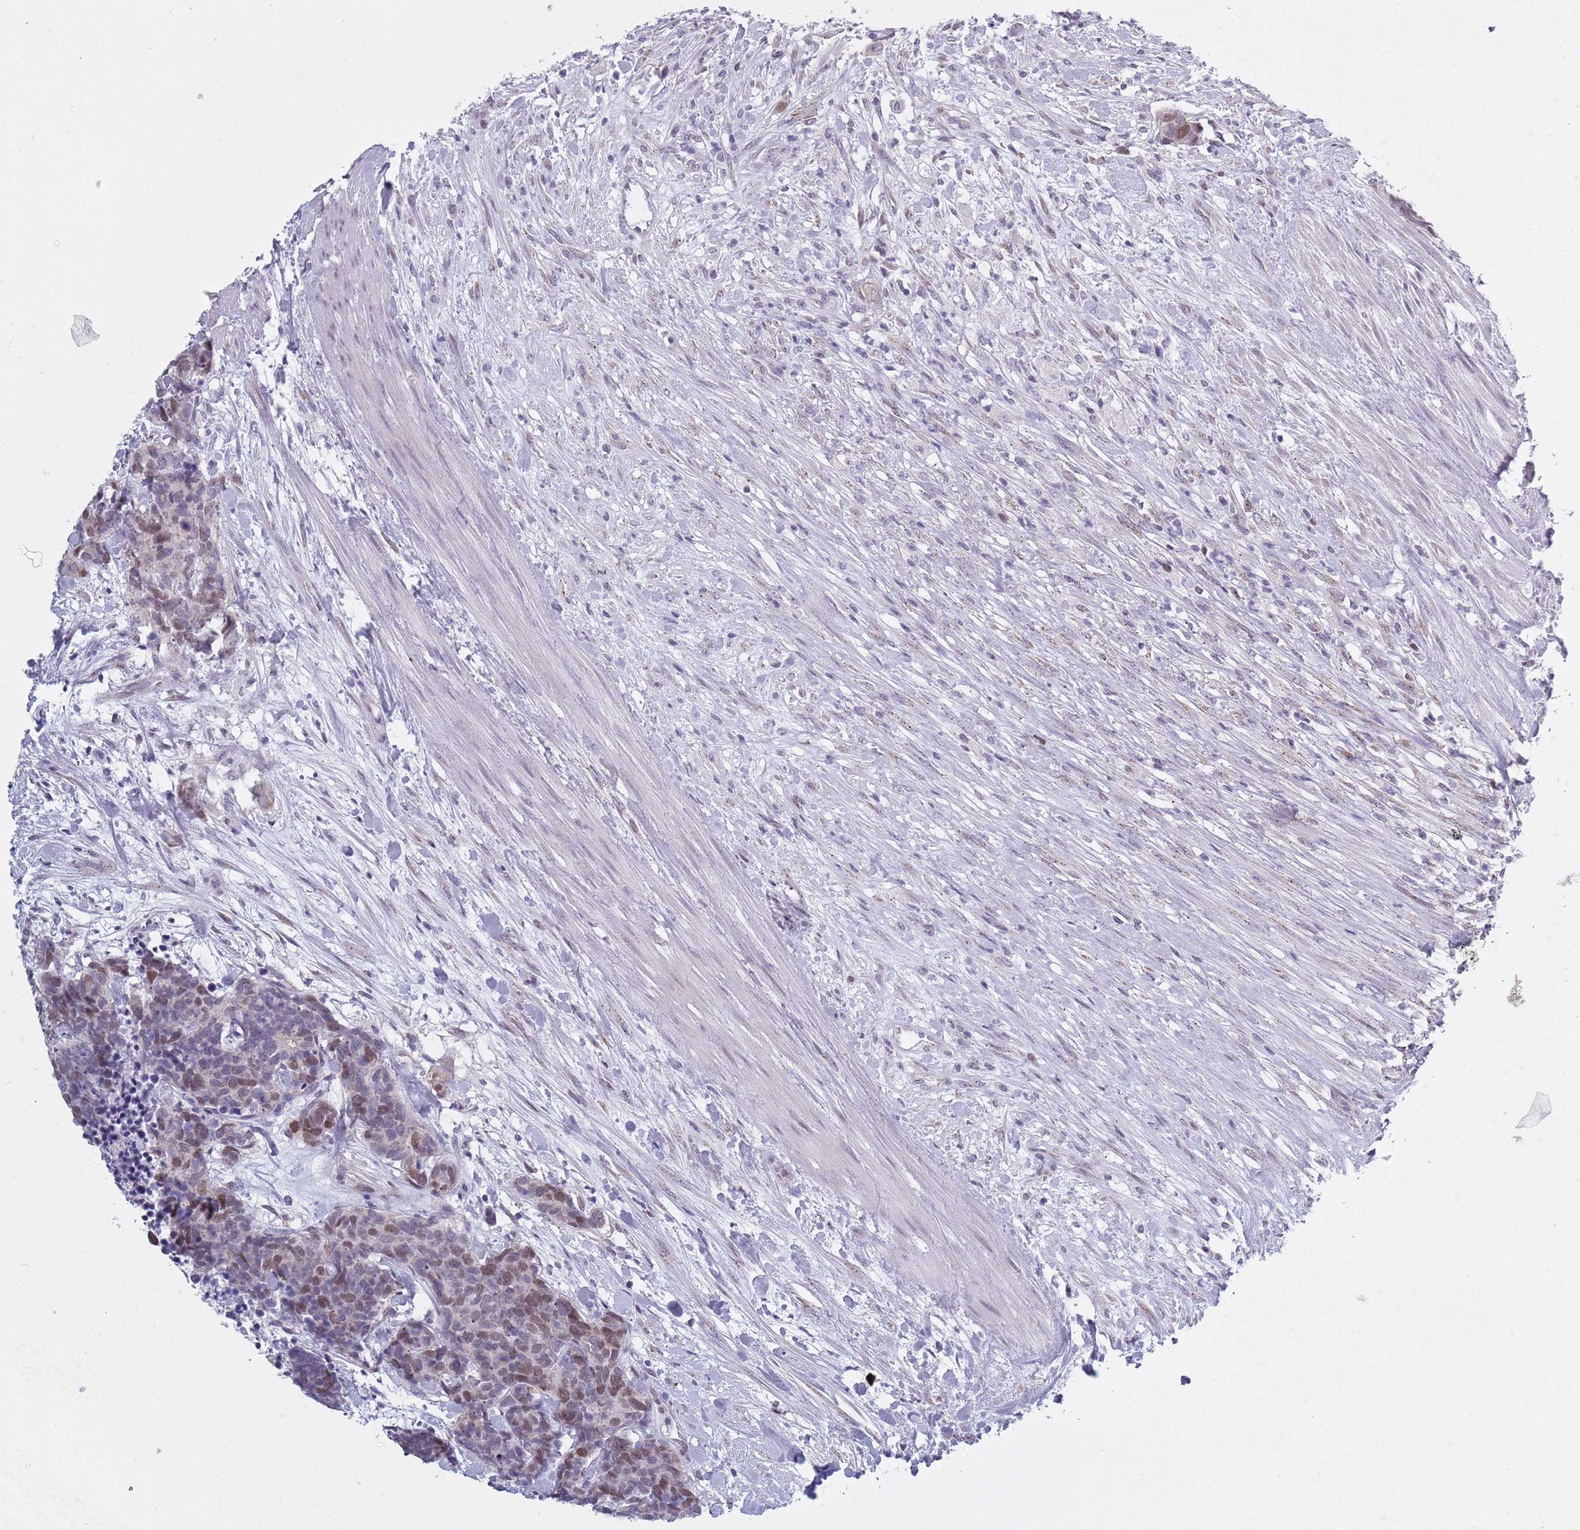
{"staining": {"intensity": "moderate", "quantity": "25%-75%", "location": "nuclear"}, "tissue": "carcinoid", "cell_type": "Tumor cells", "image_type": "cancer", "snomed": [{"axis": "morphology", "description": "Carcinoma, NOS"}, {"axis": "morphology", "description": "Carcinoid, malignant, NOS"}, {"axis": "topography", "description": "Prostate"}], "caption": "A brown stain highlights moderate nuclear positivity of a protein in human carcinoid tumor cells.", "gene": "ZKSCAN2", "patient": {"sex": "male", "age": 57}}